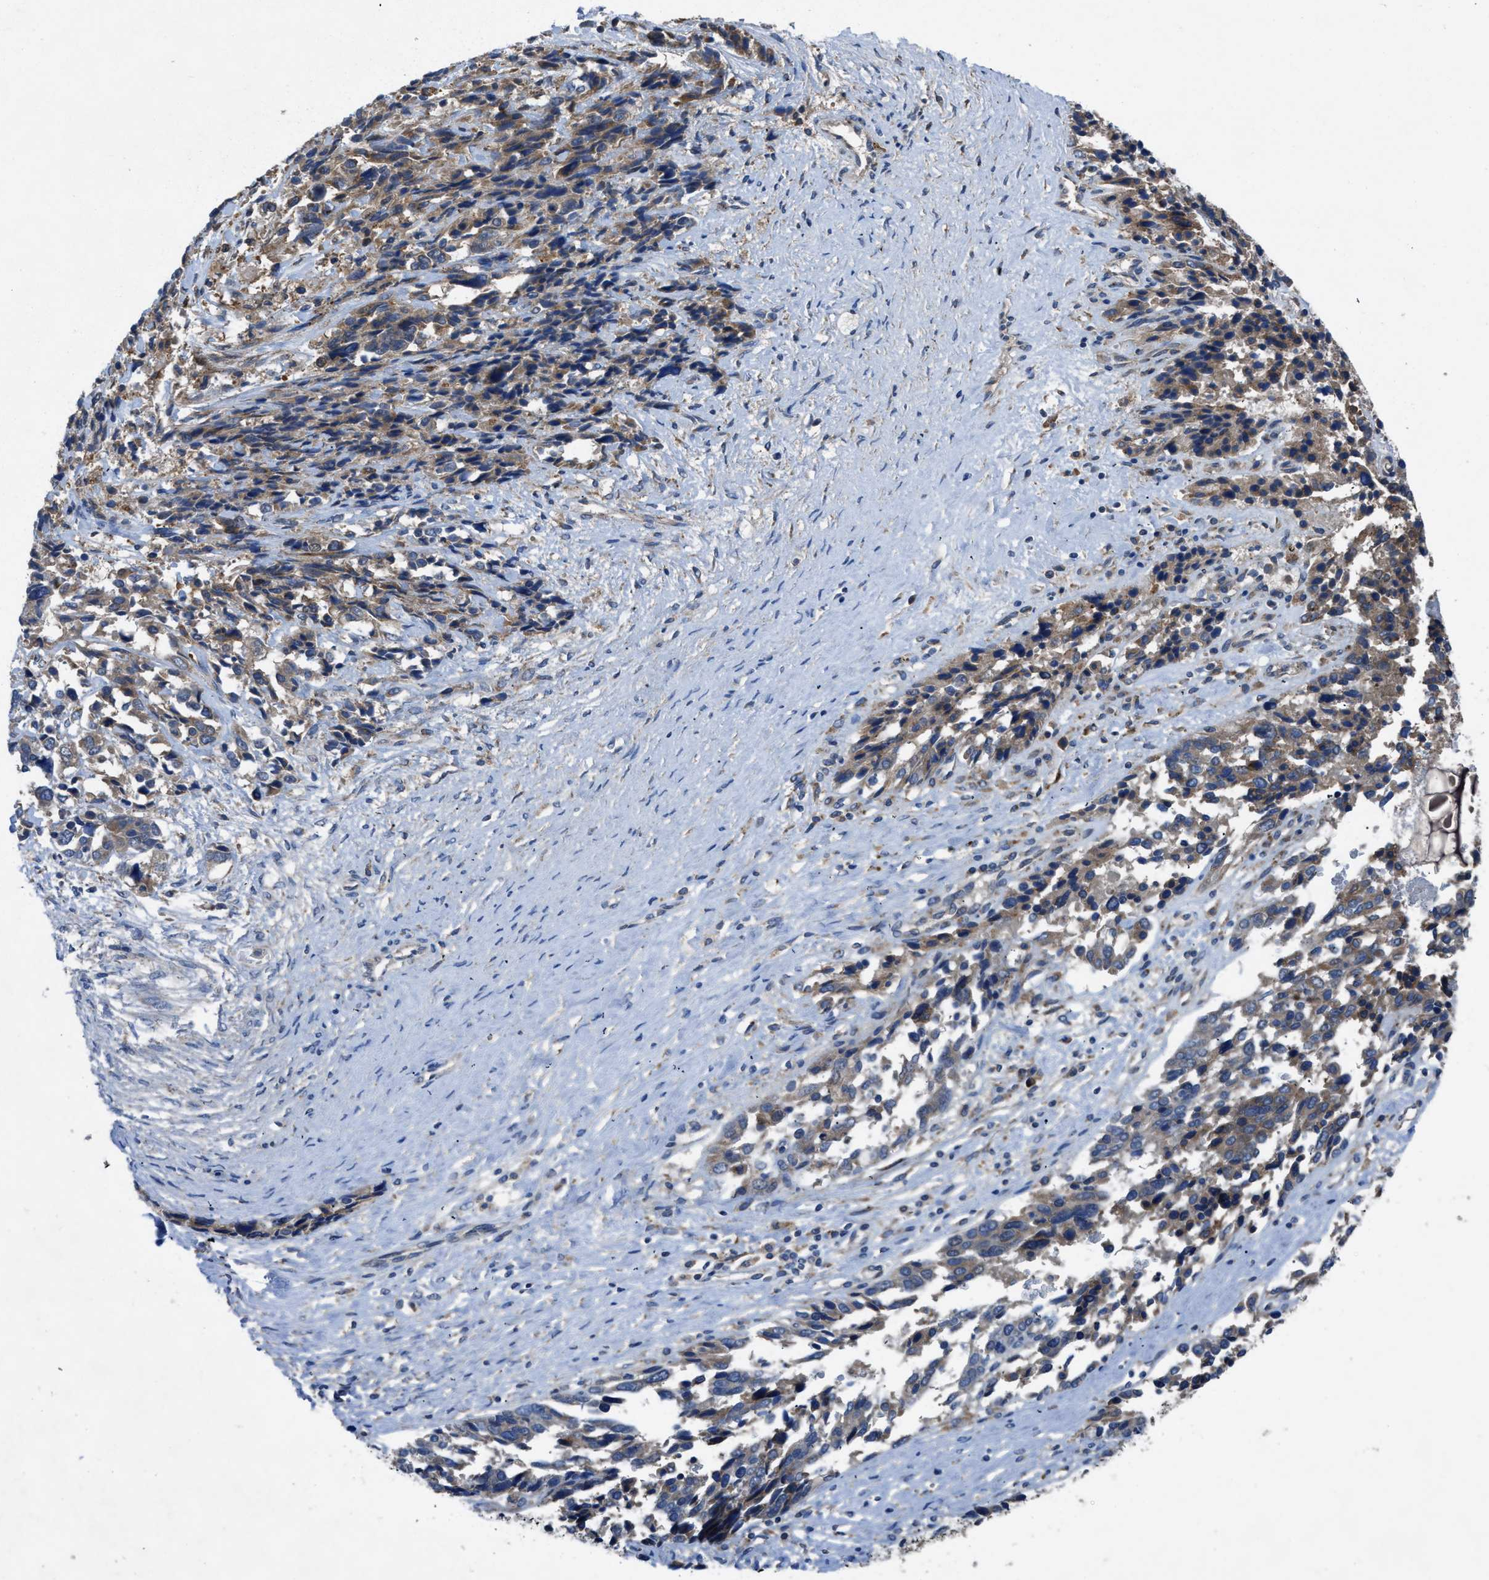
{"staining": {"intensity": "moderate", "quantity": "25%-75%", "location": "cytoplasmic/membranous"}, "tissue": "ovarian cancer", "cell_type": "Tumor cells", "image_type": "cancer", "snomed": [{"axis": "morphology", "description": "Cystadenocarcinoma, serous, NOS"}, {"axis": "topography", "description": "Ovary"}], "caption": "Human ovarian cancer (serous cystadenocarcinoma) stained for a protein (brown) exhibits moderate cytoplasmic/membranous positive staining in approximately 25%-75% of tumor cells.", "gene": "MAP3K20", "patient": {"sex": "female", "age": 44}}